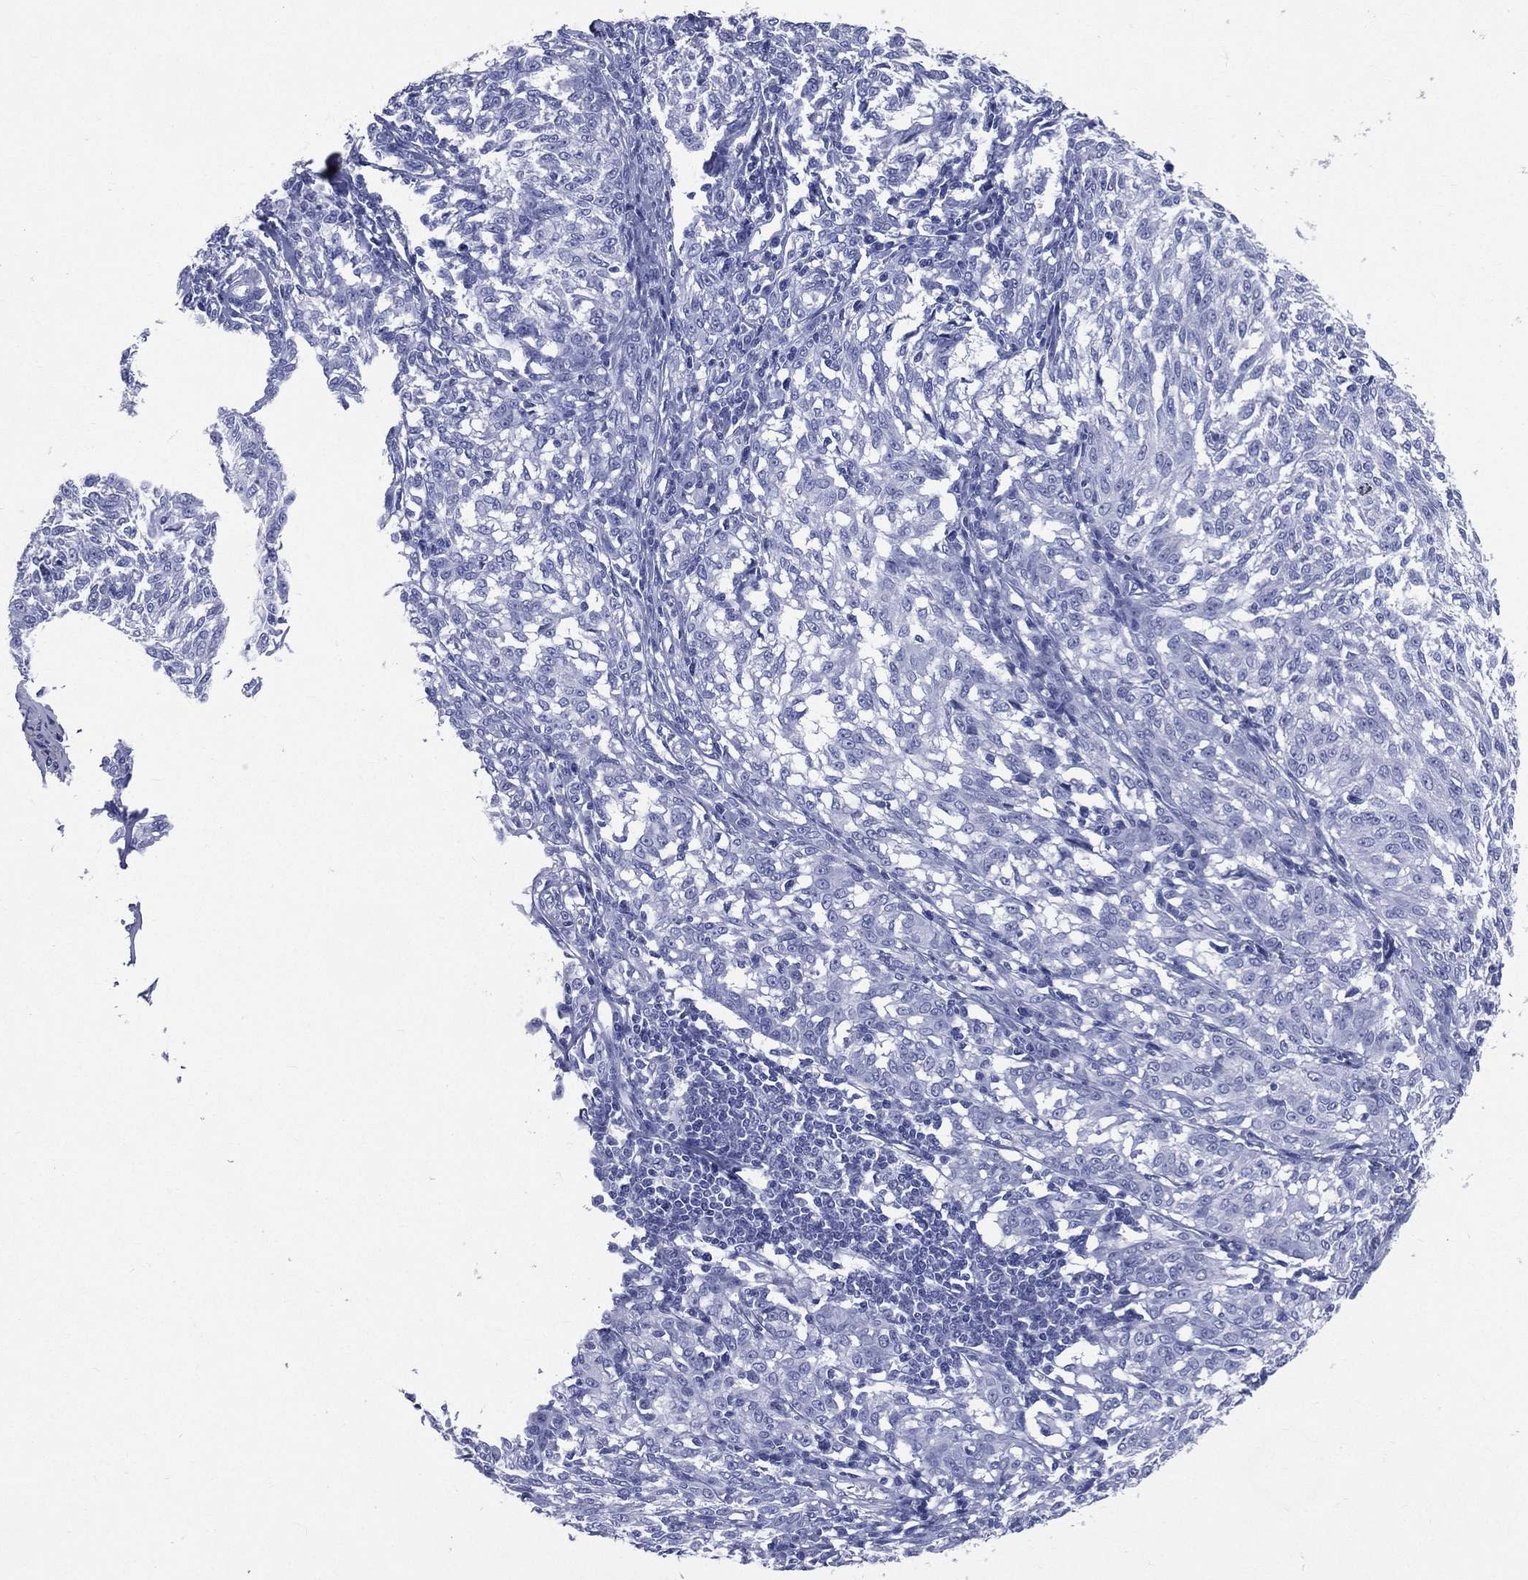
{"staining": {"intensity": "negative", "quantity": "none", "location": "none"}, "tissue": "melanoma", "cell_type": "Tumor cells", "image_type": "cancer", "snomed": [{"axis": "morphology", "description": "Malignant melanoma, NOS"}, {"axis": "topography", "description": "Skin"}], "caption": "The histopathology image reveals no staining of tumor cells in malignant melanoma.", "gene": "PGLYRP1", "patient": {"sex": "female", "age": 72}}